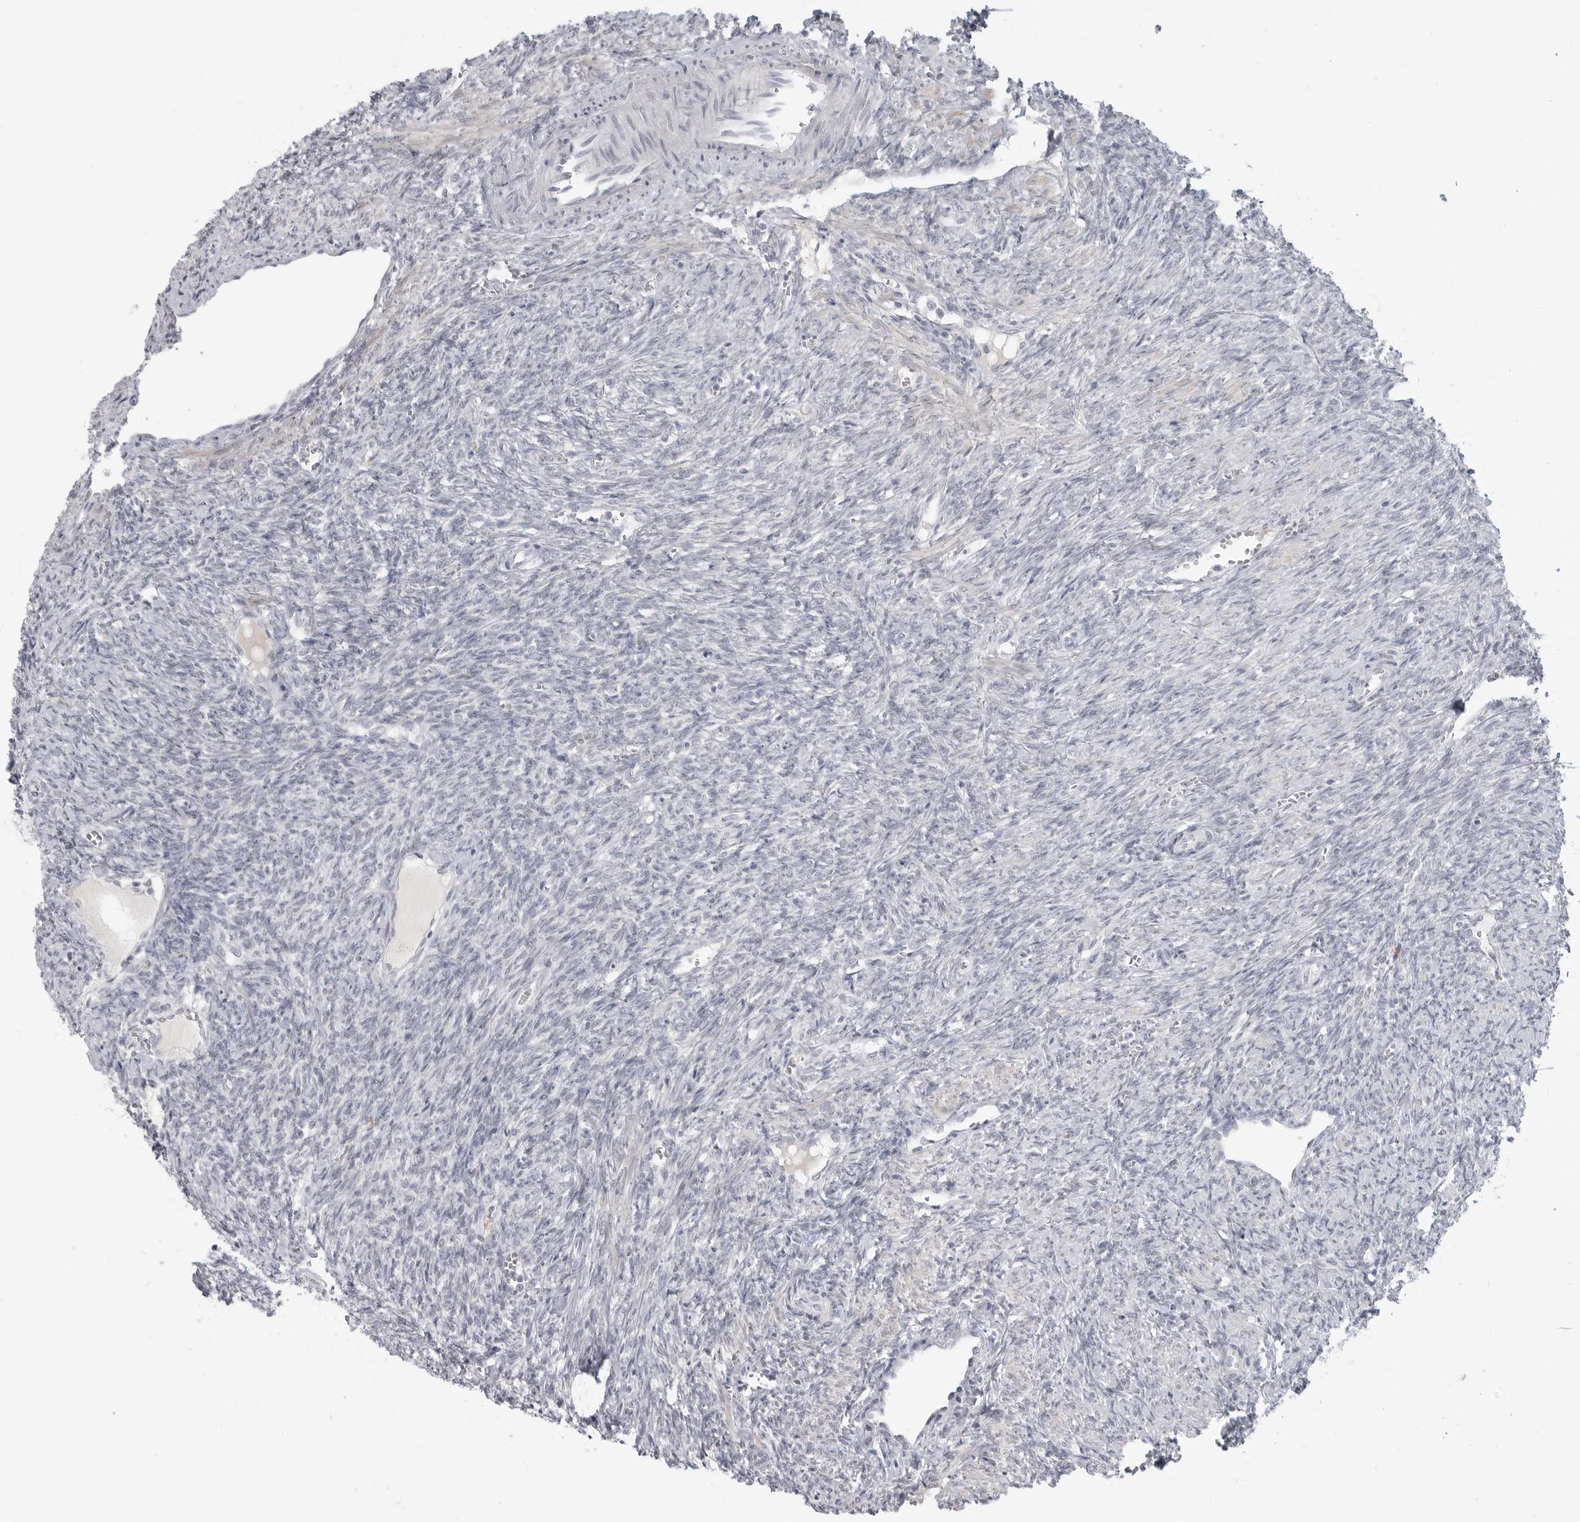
{"staining": {"intensity": "negative", "quantity": "none", "location": "none"}, "tissue": "ovary", "cell_type": "Ovarian stroma cells", "image_type": "normal", "snomed": [{"axis": "morphology", "description": "Normal tissue, NOS"}, {"axis": "topography", "description": "Ovary"}], "caption": "High power microscopy micrograph of an immunohistochemistry (IHC) image of unremarkable ovary, revealing no significant expression in ovarian stroma cells.", "gene": "TCTN3", "patient": {"sex": "female", "age": 41}}